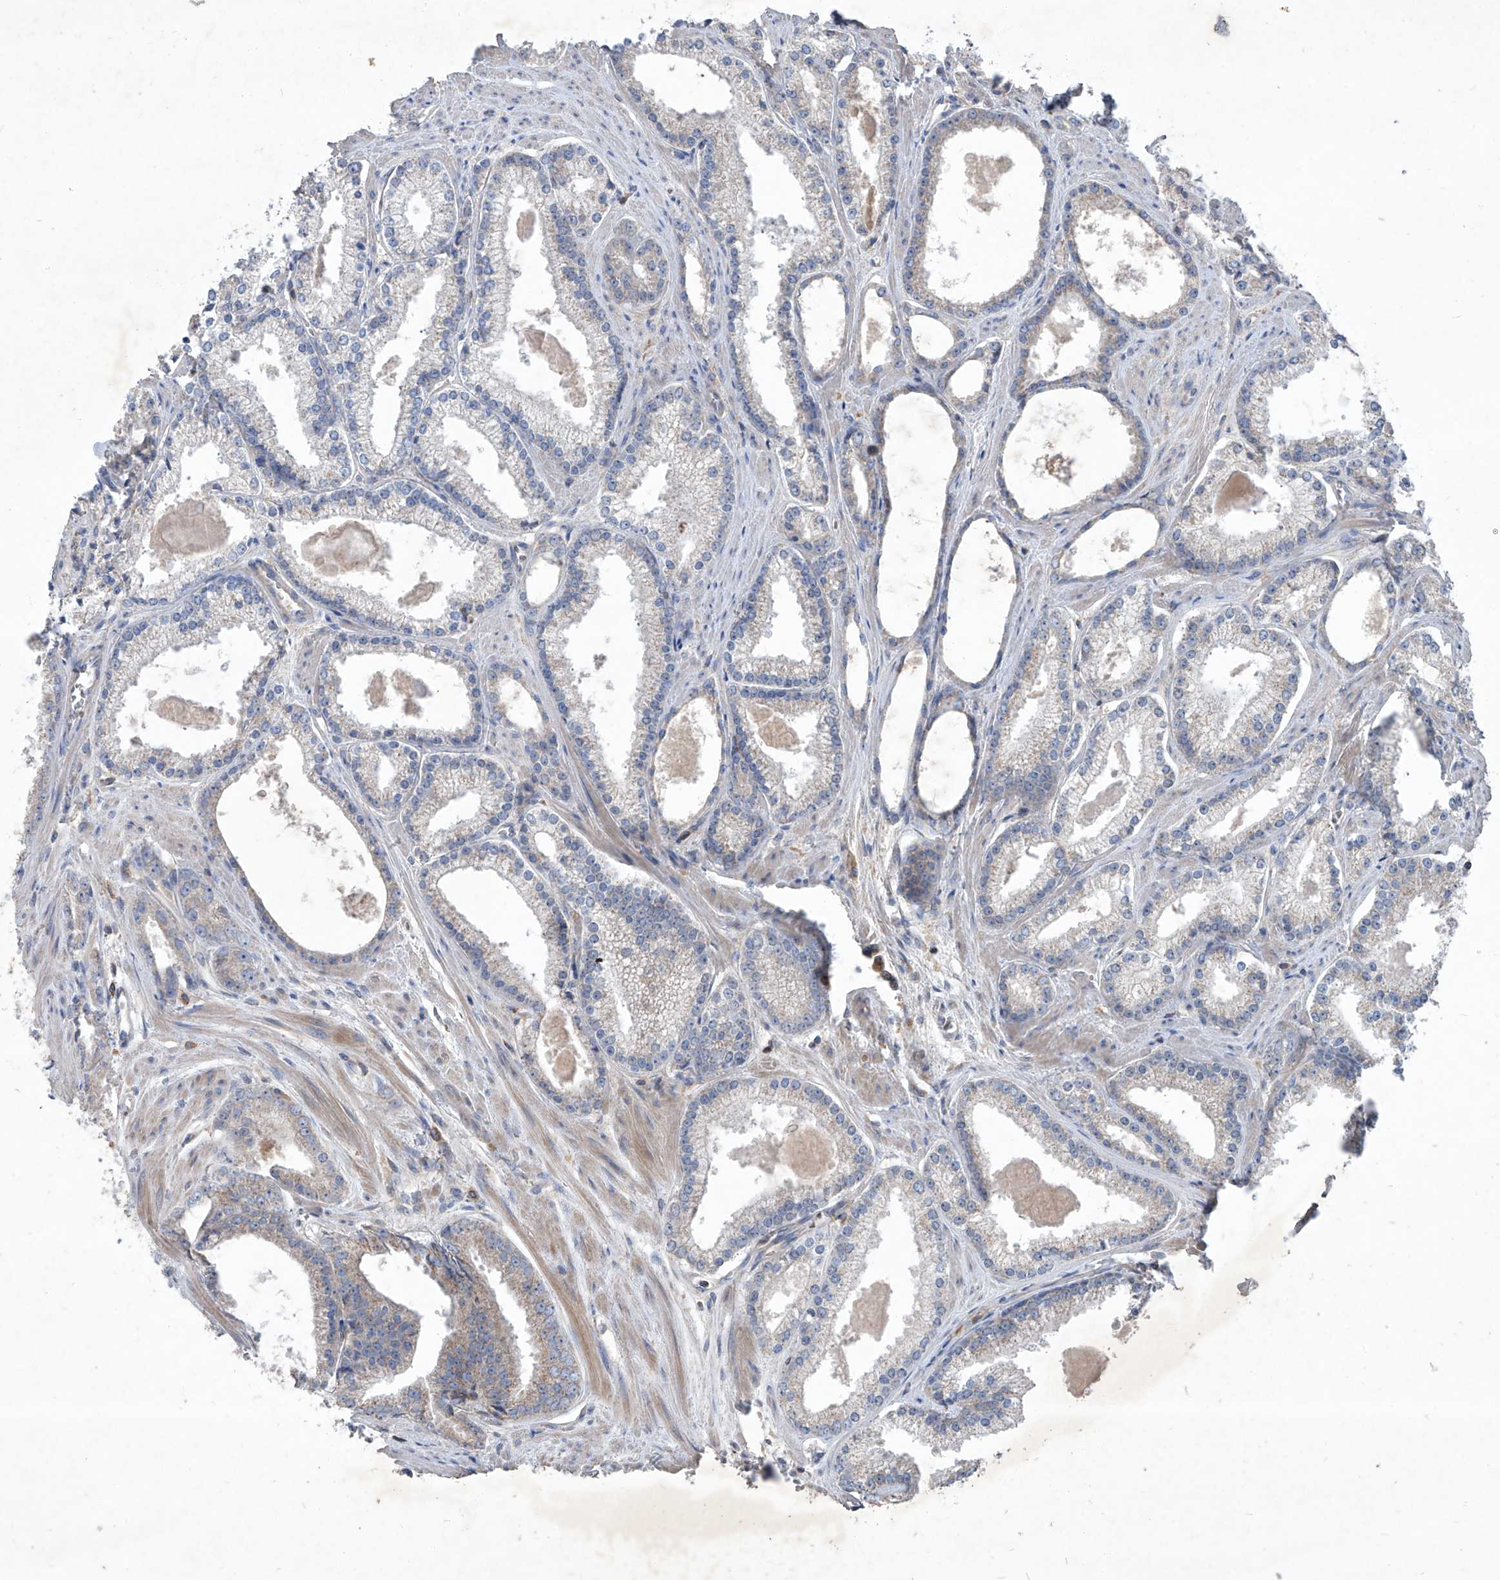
{"staining": {"intensity": "negative", "quantity": "none", "location": "none"}, "tissue": "prostate cancer", "cell_type": "Tumor cells", "image_type": "cancer", "snomed": [{"axis": "morphology", "description": "Adenocarcinoma, Low grade"}, {"axis": "topography", "description": "Prostate"}], "caption": "Prostate cancer was stained to show a protein in brown. There is no significant positivity in tumor cells.", "gene": "EPHA8", "patient": {"sex": "male", "age": 54}}